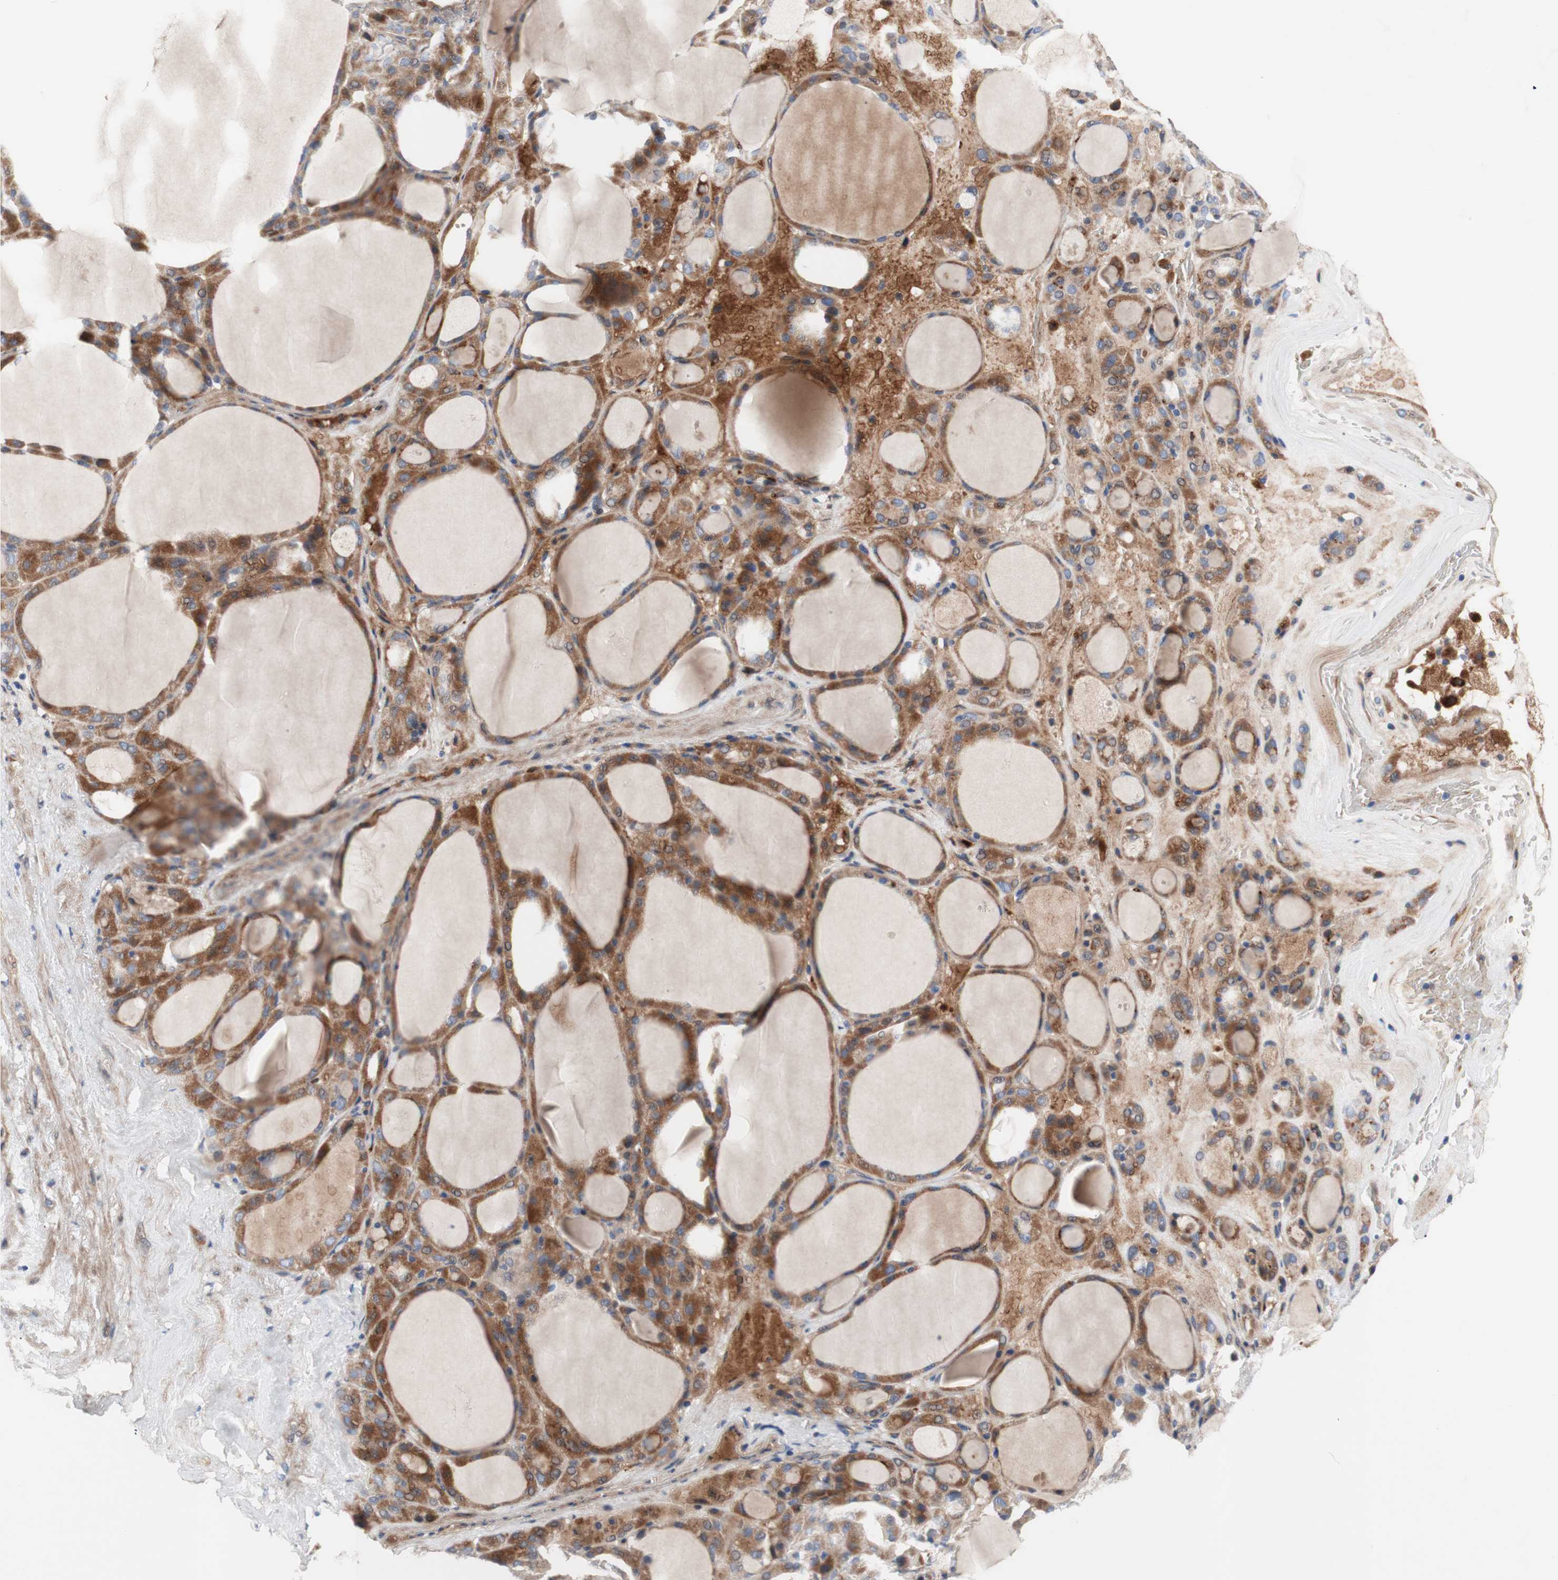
{"staining": {"intensity": "moderate", "quantity": "<25%", "location": "cytoplasmic/membranous"}, "tissue": "thyroid gland", "cell_type": "Glandular cells", "image_type": "normal", "snomed": [{"axis": "morphology", "description": "Normal tissue, NOS"}, {"axis": "morphology", "description": "Carcinoma, NOS"}, {"axis": "topography", "description": "Thyroid gland"}], "caption": "Immunohistochemistry (IHC) staining of normal thyroid gland, which shows low levels of moderate cytoplasmic/membranous staining in approximately <25% of glandular cells indicating moderate cytoplasmic/membranous protein positivity. The staining was performed using DAB (brown) for protein detection and nuclei were counterstained in hematoxylin (blue).", "gene": "CDON", "patient": {"sex": "female", "age": 86}}